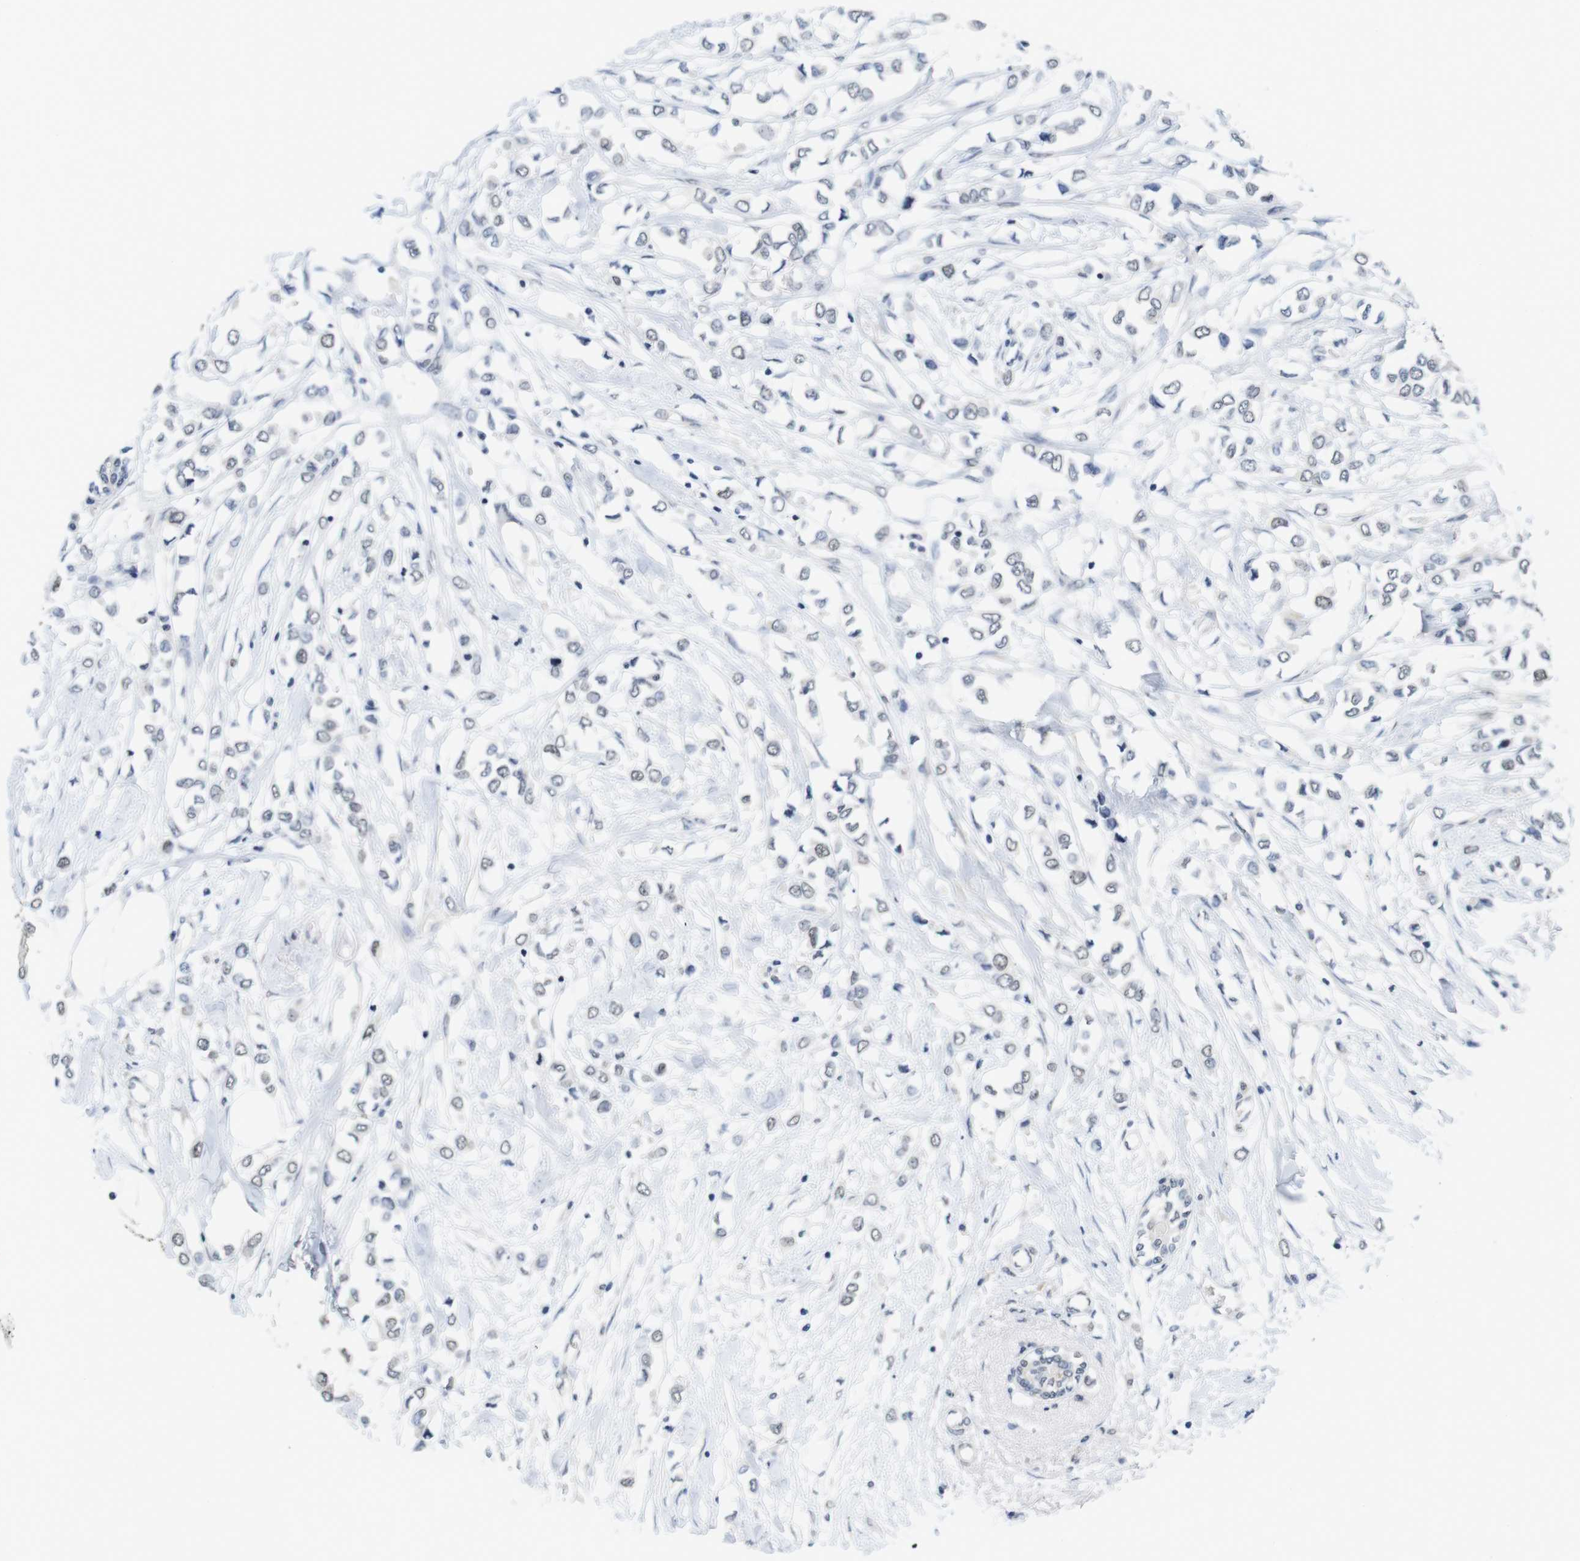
{"staining": {"intensity": "negative", "quantity": "none", "location": "none"}, "tissue": "breast cancer", "cell_type": "Tumor cells", "image_type": "cancer", "snomed": [{"axis": "morphology", "description": "Lobular carcinoma"}, {"axis": "topography", "description": "Breast"}], "caption": "Immunohistochemistry (IHC) of breast cancer demonstrates no positivity in tumor cells.", "gene": "SKP2", "patient": {"sex": "female", "age": 51}}